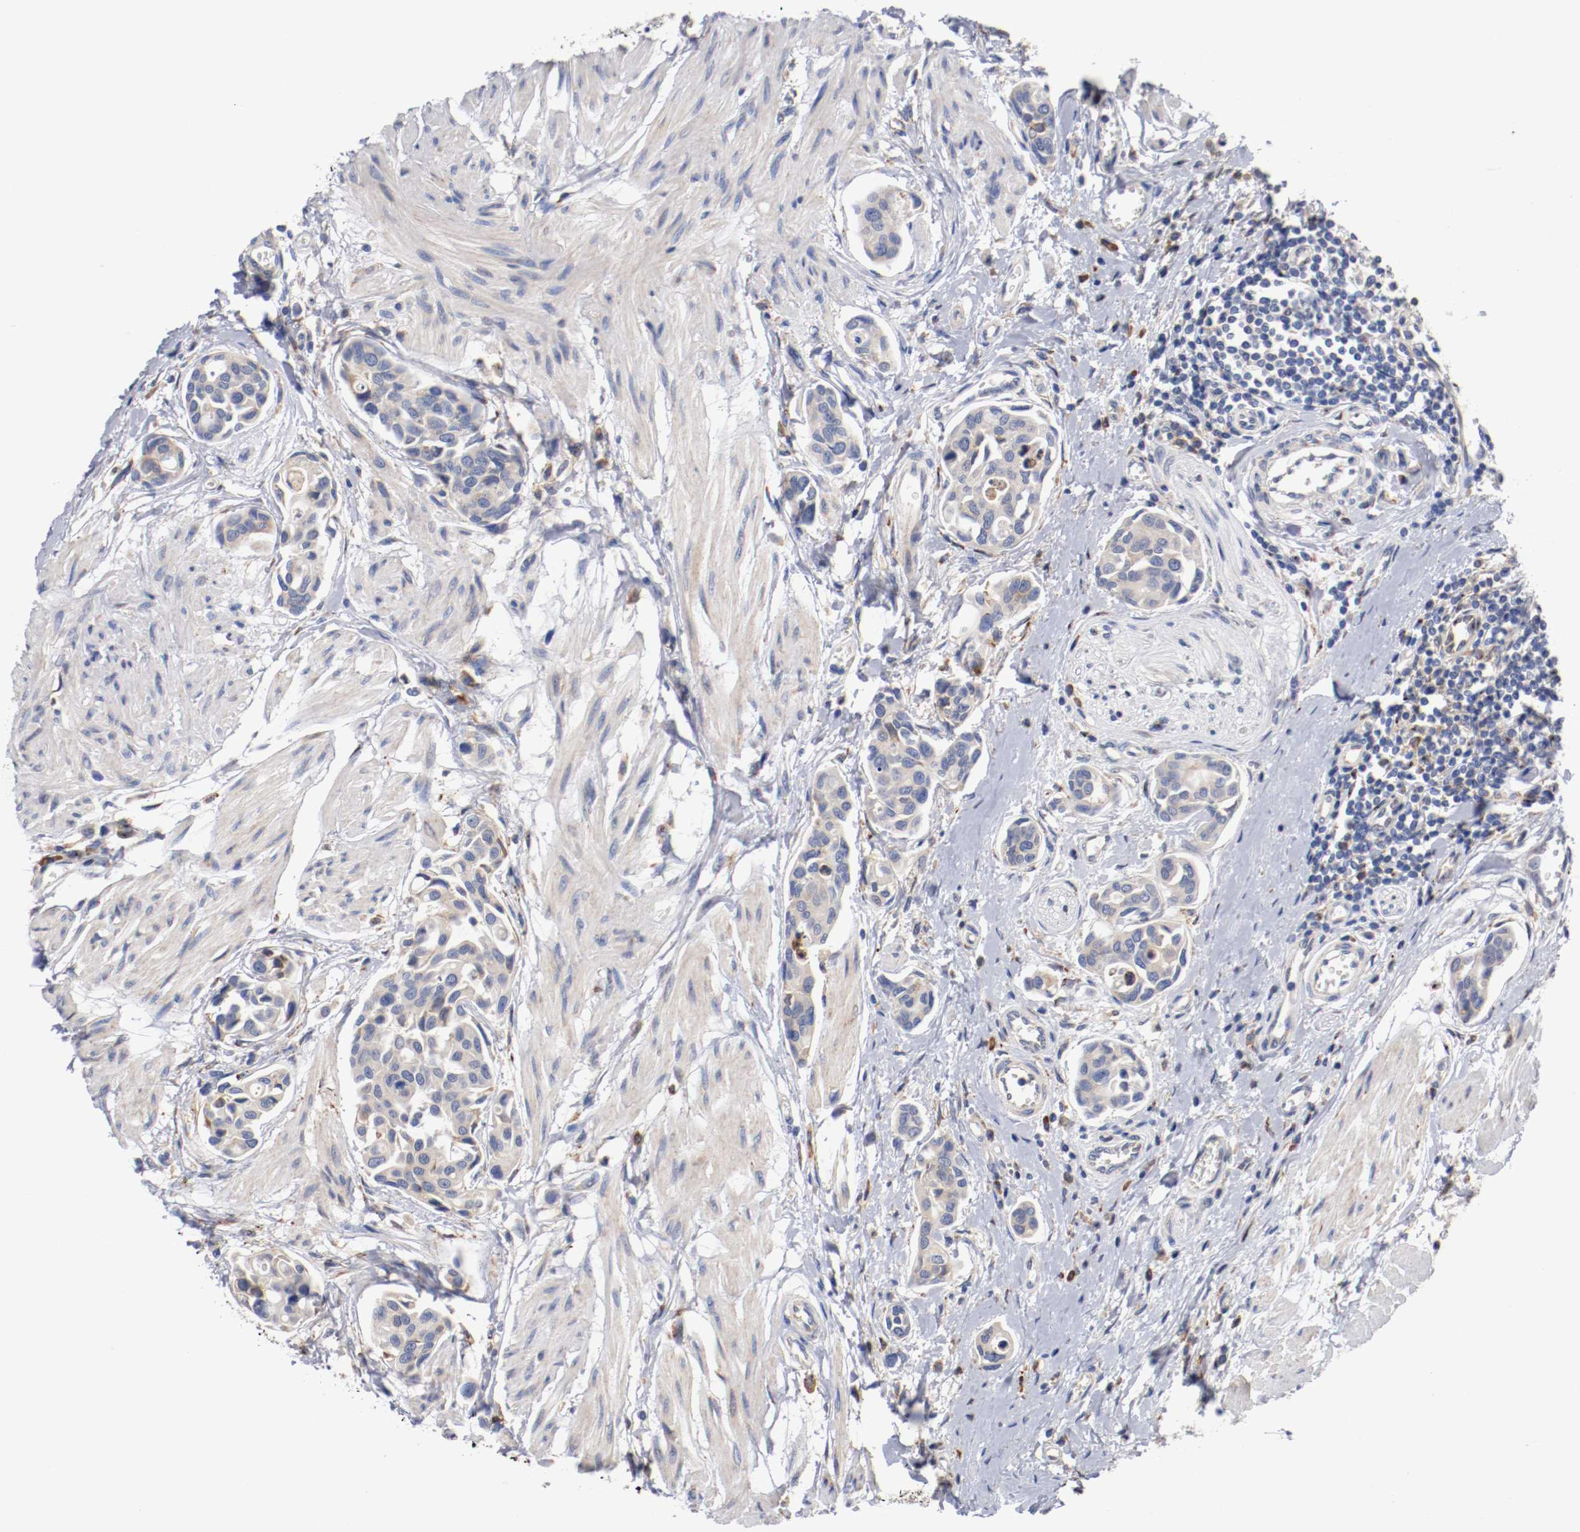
{"staining": {"intensity": "weak", "quantity": "25%-75%", "location": "cytoplasmic/membranous"}, "tissue": "urothelial cancer", "cell_type": "Tumor cells", "image_type": "cancer", "snomed": [{"axis": "morphology", "description": "Urothelial carcinoma, High grade"}, {"axis": "topography", "description": "Urinary bladder"}], "caption": "High-grade urothelial carcinoma was stained to show a protein in brown. There is low levels of weak cytoplasmic/membranous positivity in approximately 25%-75% of tumor cells.", "gene": "TNFSF13", "patient": {"sex": "male", "age": 78}}